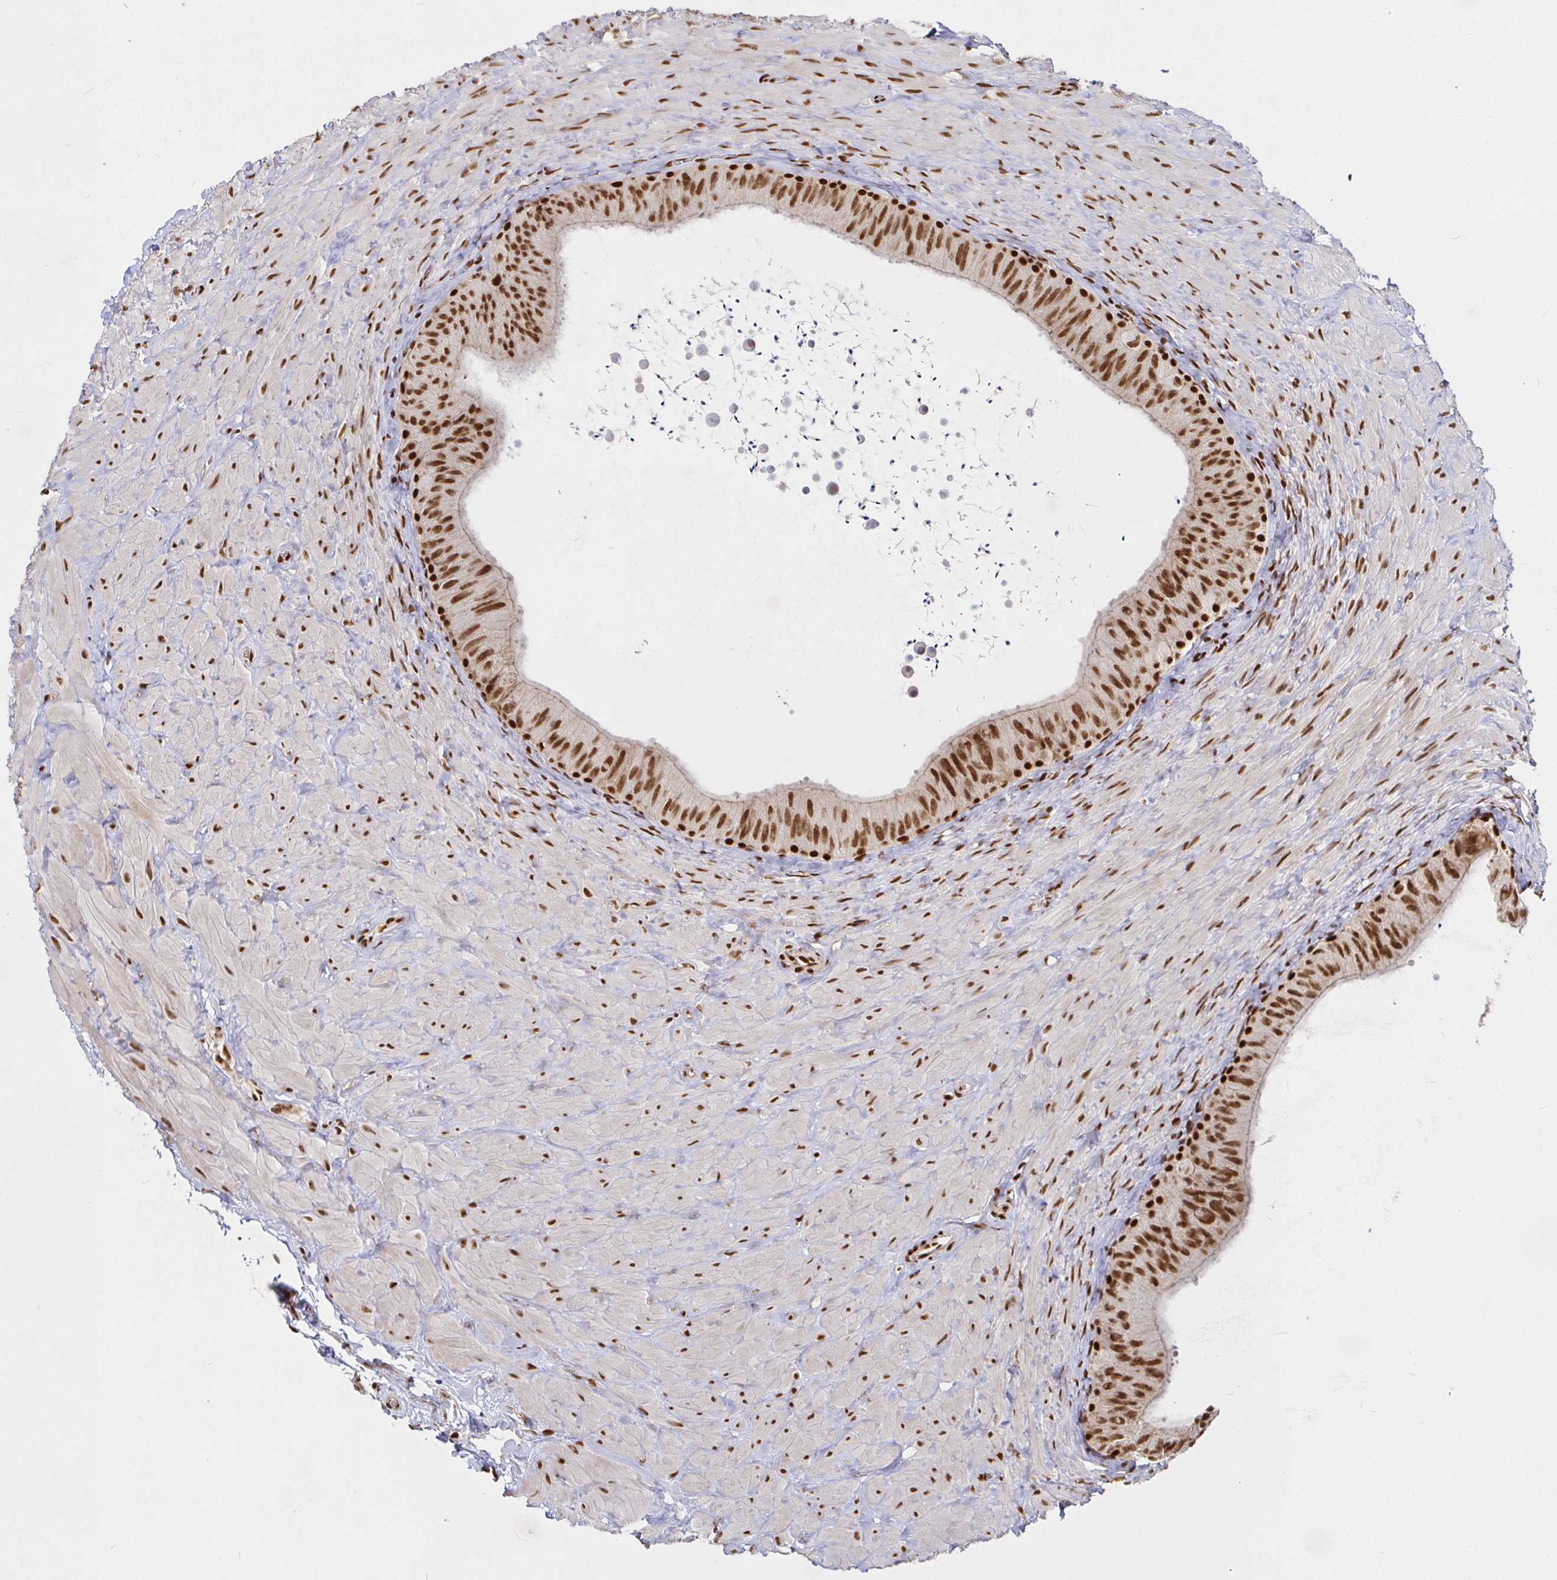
{"staining": {"intensity": "strong", "quantity": ">75%", "location": "nuclear"}, "tissue": "epididymis", "cell_type": "Glandular cells", "image_type": "normal", "snomed": [{"axis": "morphology", "description": "Normal tissue, NOS"}, {"axis": "topography", "description": "Epididymis, spermatic cord, NOS"}, {"axis": "topography", "description": "Epididymis"}], "caption": "Human epididymis stained with a brown dye exhibits strong nuclear positive staining in approximately >75% of glandular cells.", "gene": "SP3", "patient": {"sex": "male", "age": 31}}